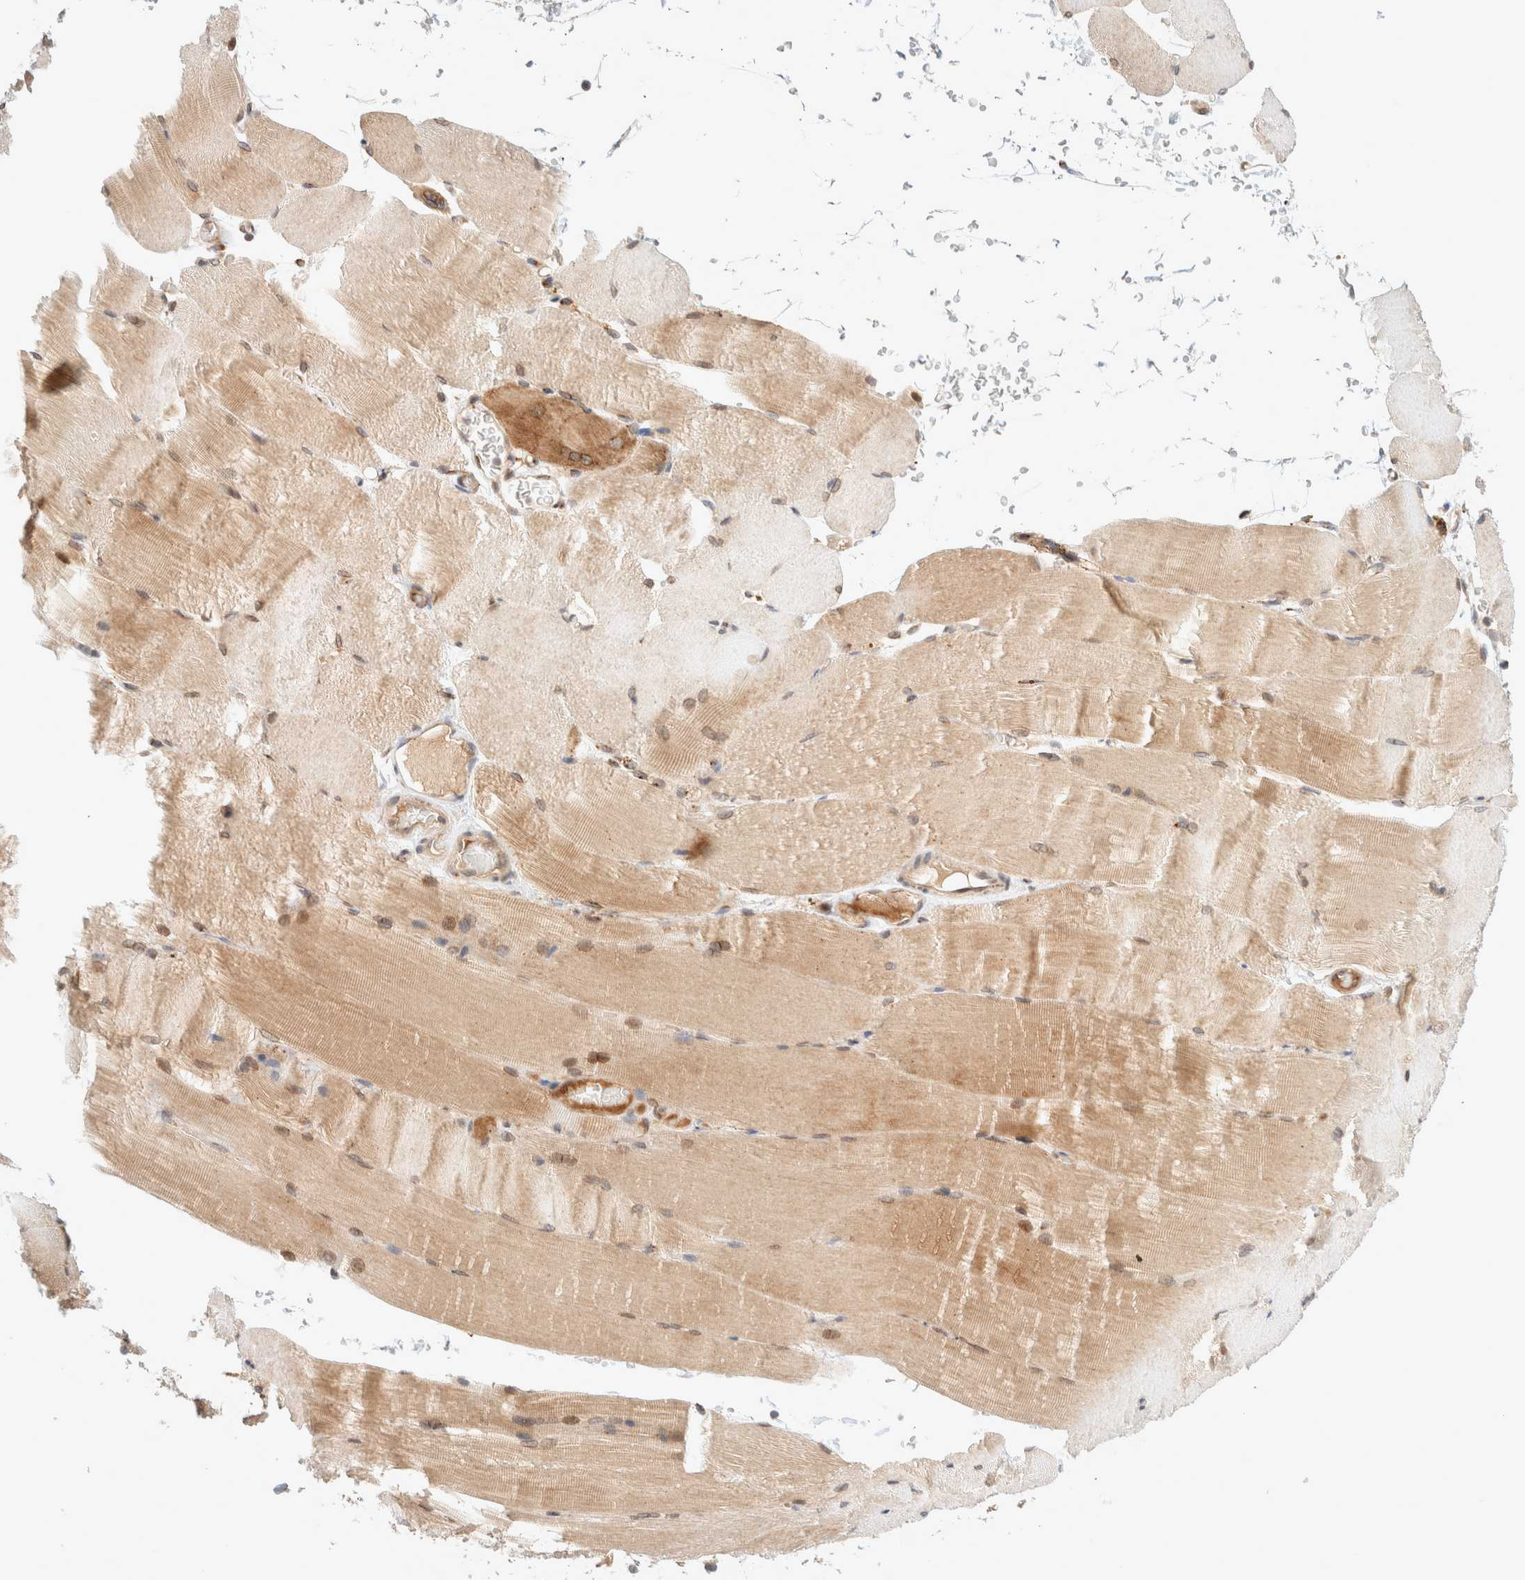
{"staining": {"intensity": "weak", "quantity": ">75%", "location": "cytoplasmic/membranous,nuclear"}, "tissue": "skeletal muscle", "cell_type": "Myocytes", "image_type": "normal", "snomed": [{"axis": "morphology", "description": "Normal tissue, NOS"}, {"axis": "topography", "description": "Skeletal muscle"}, {"axis": "topography", "description": "Parathyroid gland"}], "caption": "Myocytes exhibit weak cytoplasmic/membranous,nuclear staining in about >75% of cells in unremarkable skeletal muscle. (Brightfield microscopy of DAB IHC at high magnification).", "gene": "GCN1", "patient": {"sex": "female", "age": 37}}